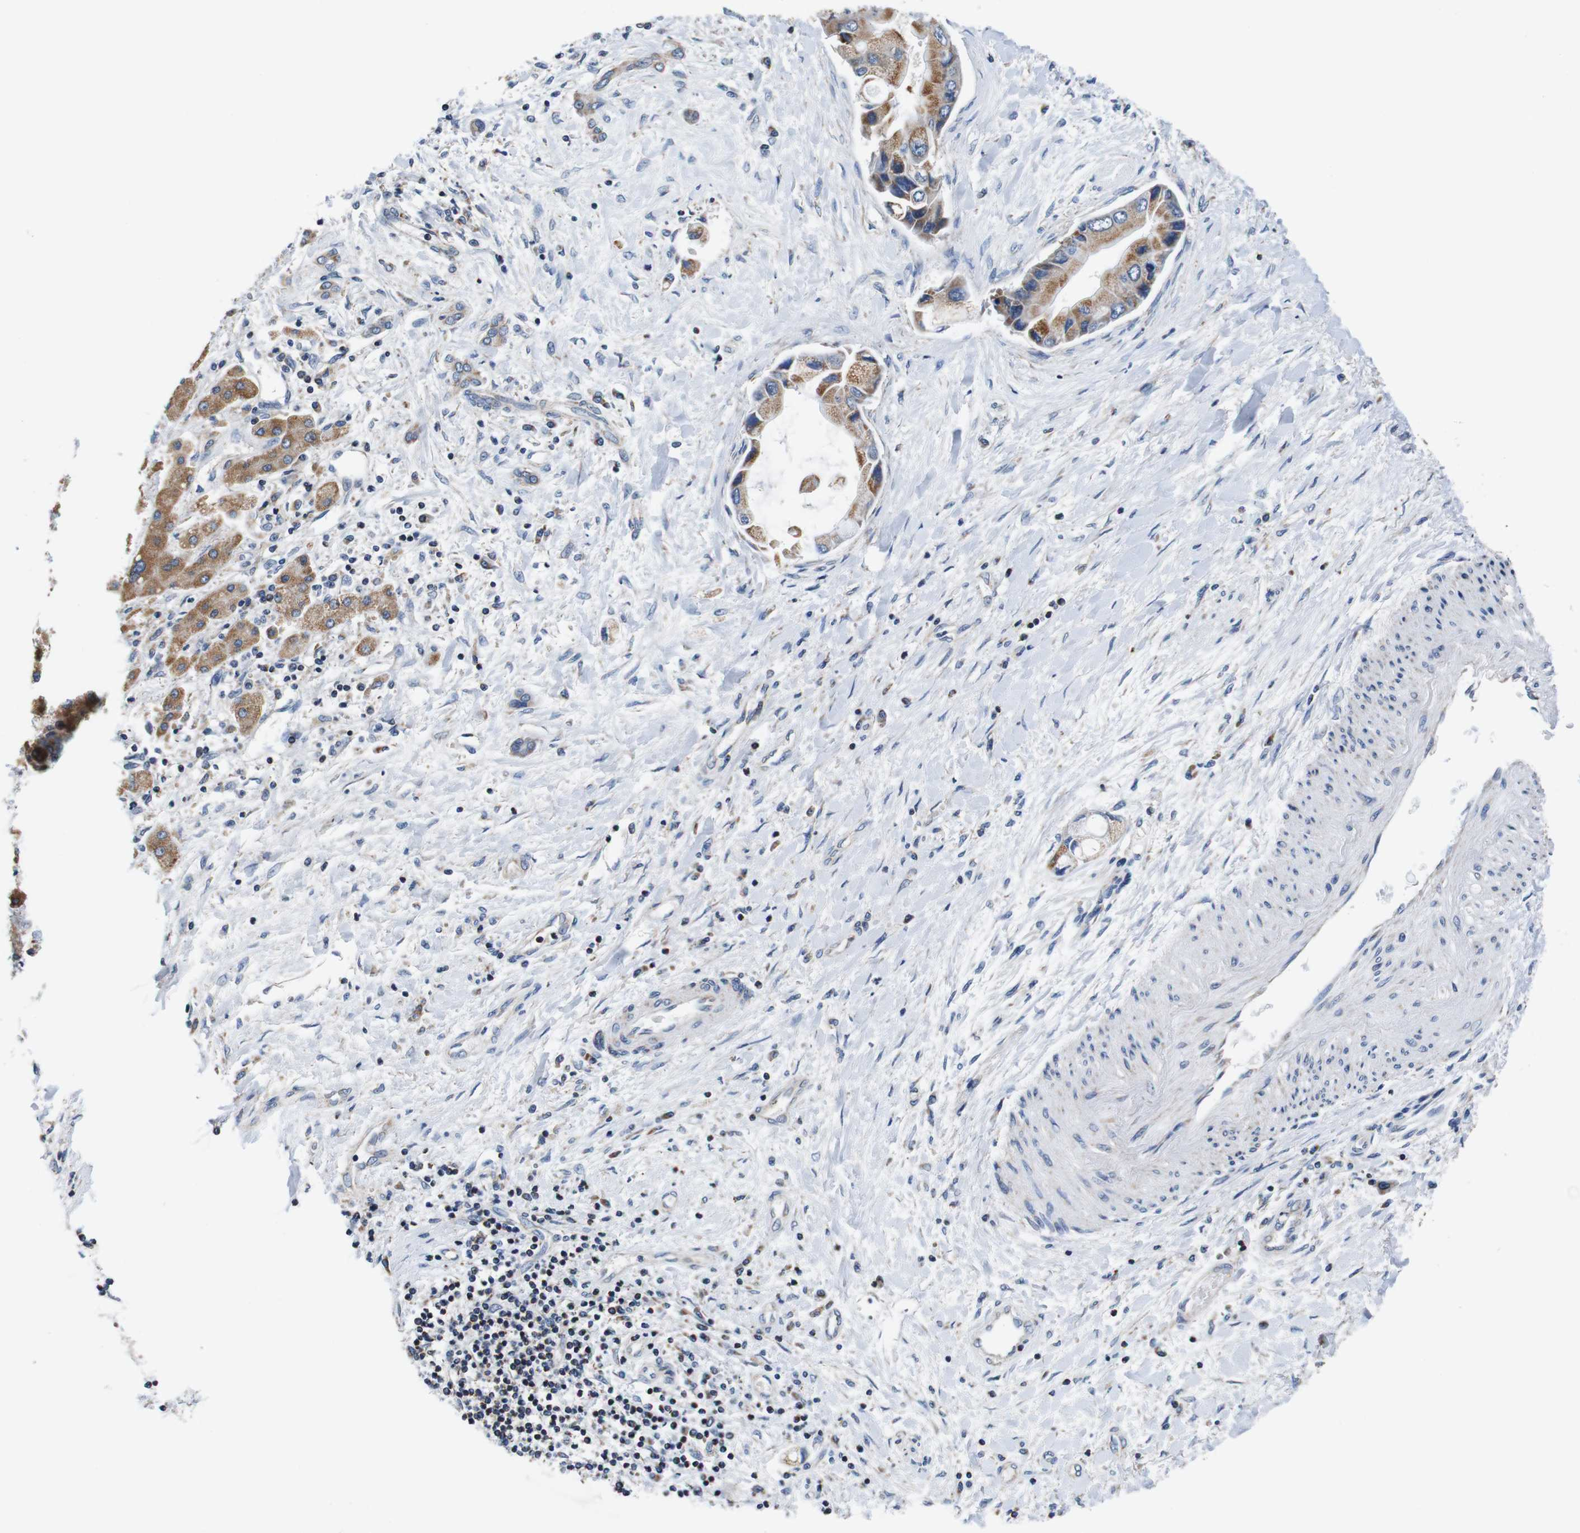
{"staining": {"intensity": "moderate", "quantity": ">75%", "location": "cytoplasmic/membranous"}, "tissue": "liver cancer", "cell_type": "Tumor cells", "image_type": "cancer", "snomed": [{"axis": "morphology", "description": "Cholangiocarcinoma"}, {"axis": "topography", "description": "Liver"}], "caption": "Protein staining demonstrates moderate cytoplasmic/membranous expression in about >75% of tumor cells in liver cancer.", "gene": "LRP4", "patient": {"sex": "male", "age": 50}}